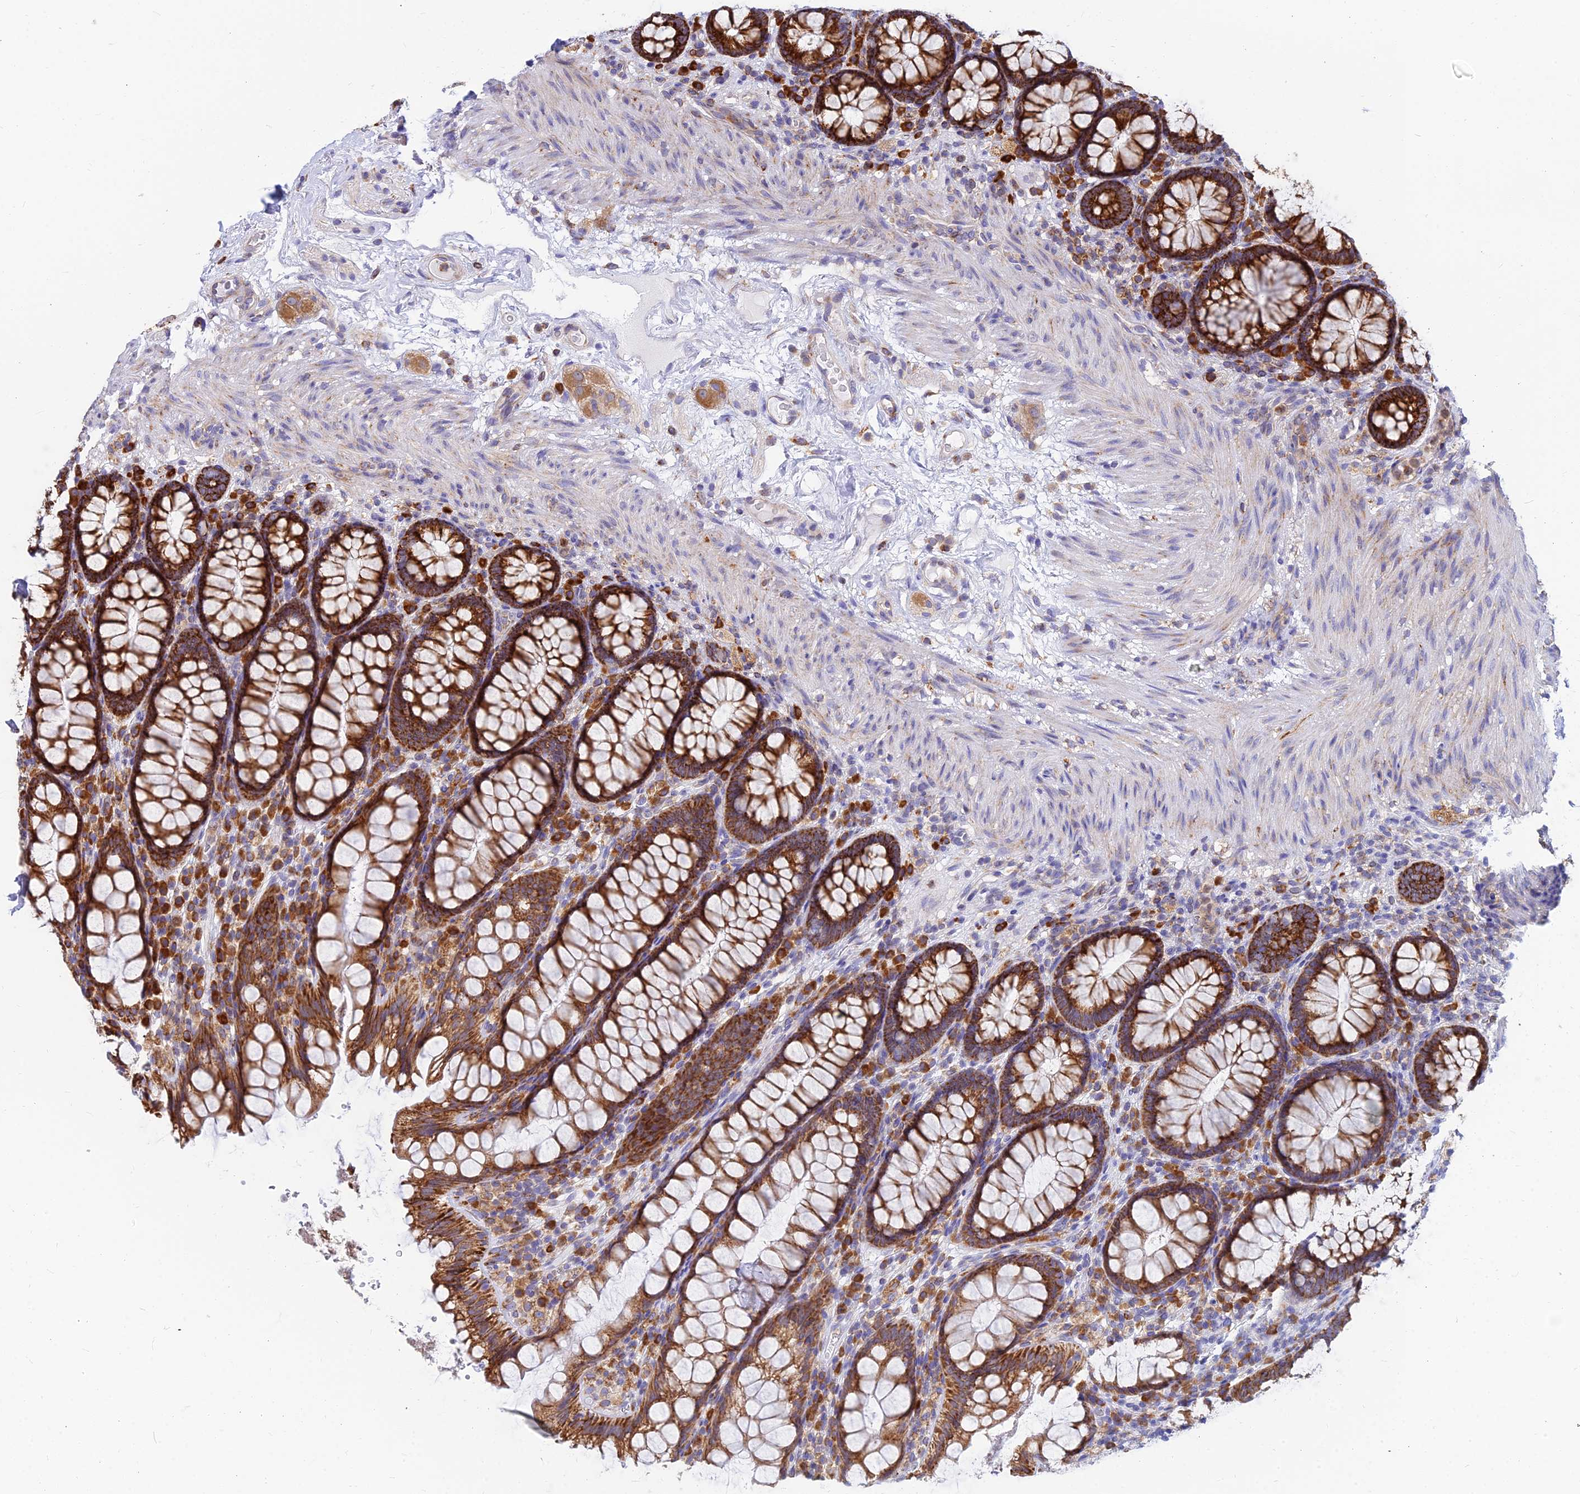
{"staining": {"intensity": "strong", "quantity": ">75%", "location": "cytoplasmic/membranous"}, "tissue": "rectum", "cell_type": "Glandular cells", "image_type": "normal", "snomed": [{"axis": "morphology", "description": "Normal tissue, NOS"}, {"axis": "topography", "description": "Rectum"}], "caption": "Brown immunohistochemical staining in unremarkable rectum demonstrates strong cytoplasmic/membranous positivity in approximately >75% of glandular cells.", "gene": "CCT6A", "patient": {"sex": "male", "age": 83}}